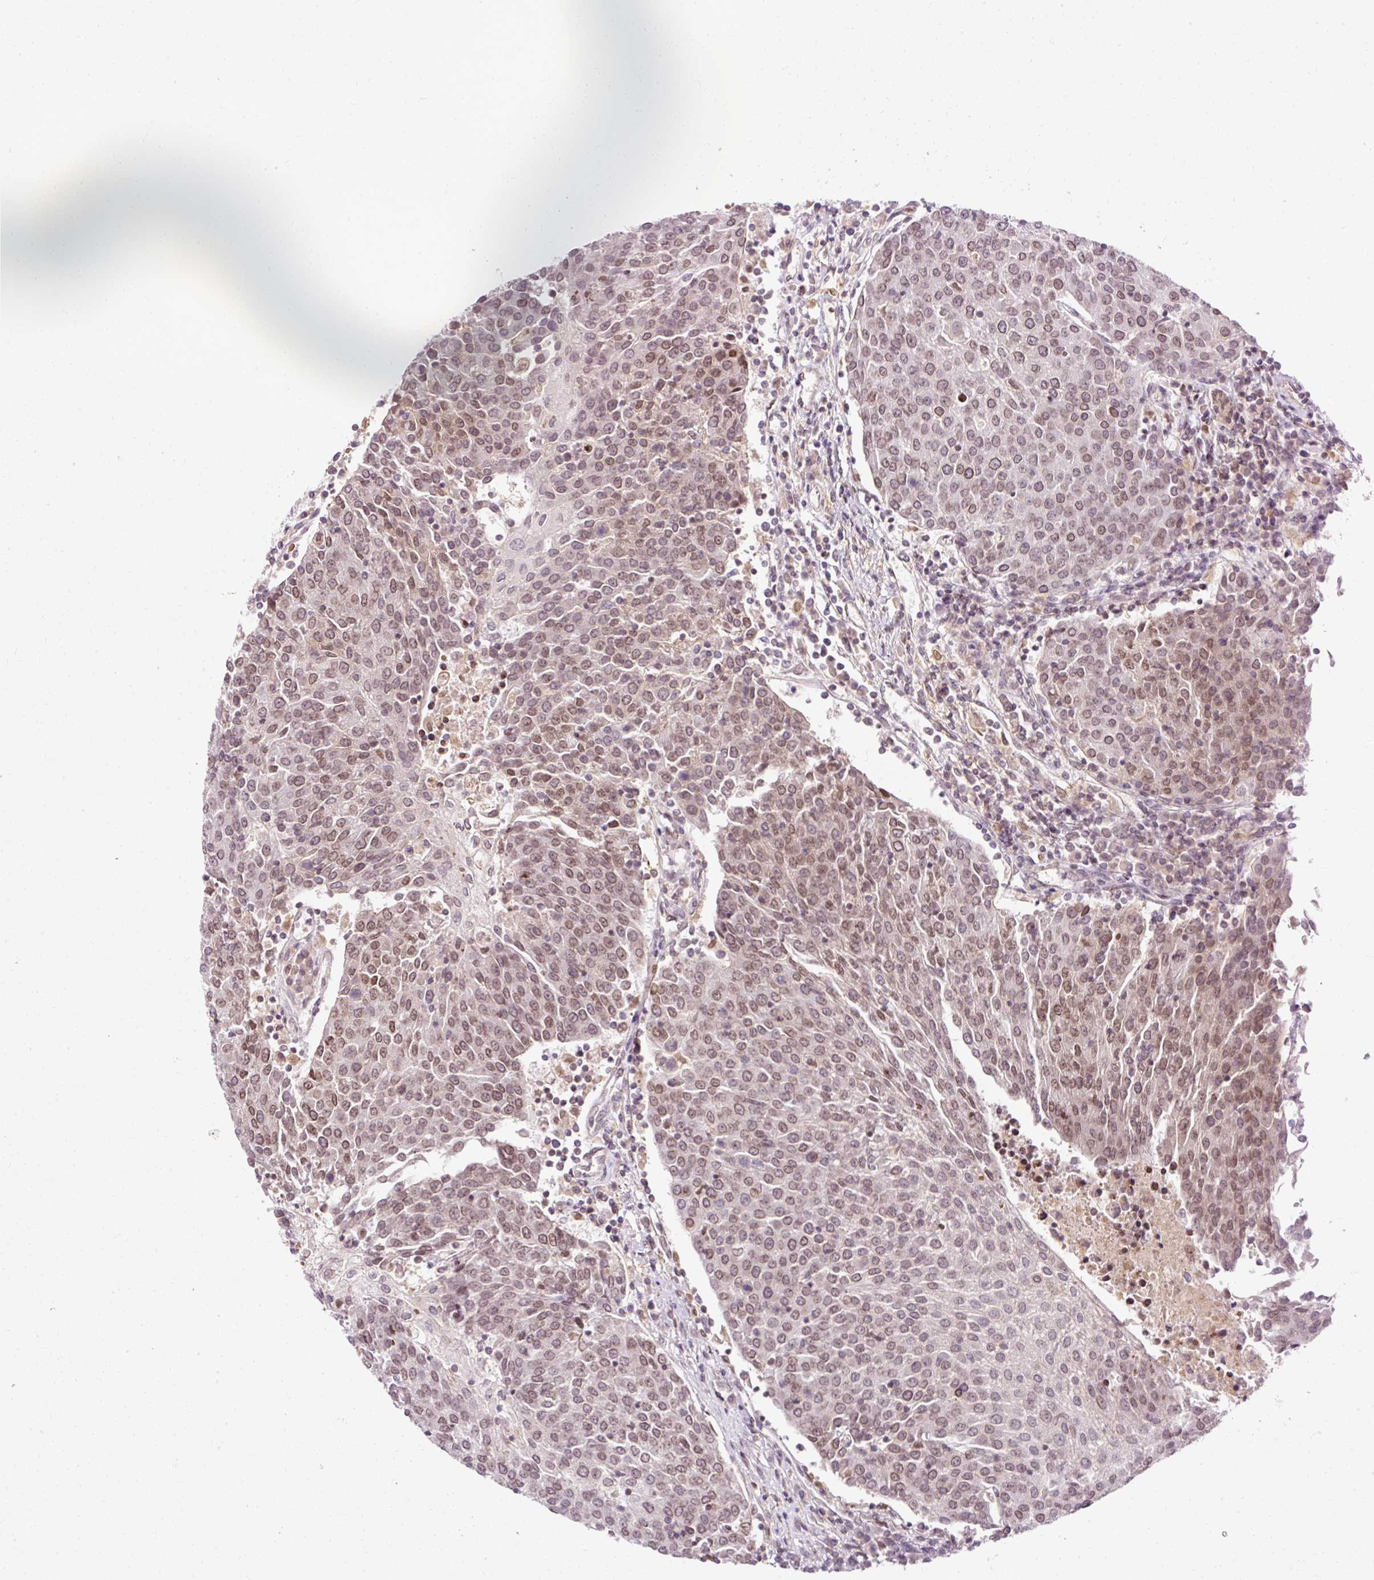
{"staining": {"intensity": "moderate", "quantity": ">75%", "location": "cytoplasmic/membranous,nuclear"}, "tissue": "urothelial cancer", "cell_type": "Tumor cells", "image_type": "cancer", "snomed": [{"axis": "morphology", "description": "Urothelial carcinoma, High grade"}, {"axis": "topography", "description": "Urinary bladder"}], "caption": "Immunohistochemistry image of urothelial carcinoma (high-grade) stained for a protein (brown), which exhibits medium levels of moderate cytoplasmic/membranous and nuclear expression in about >75% of tumor cells.", "gene": "ZNF610", "patient": {"sex": "female", "age": 85}}